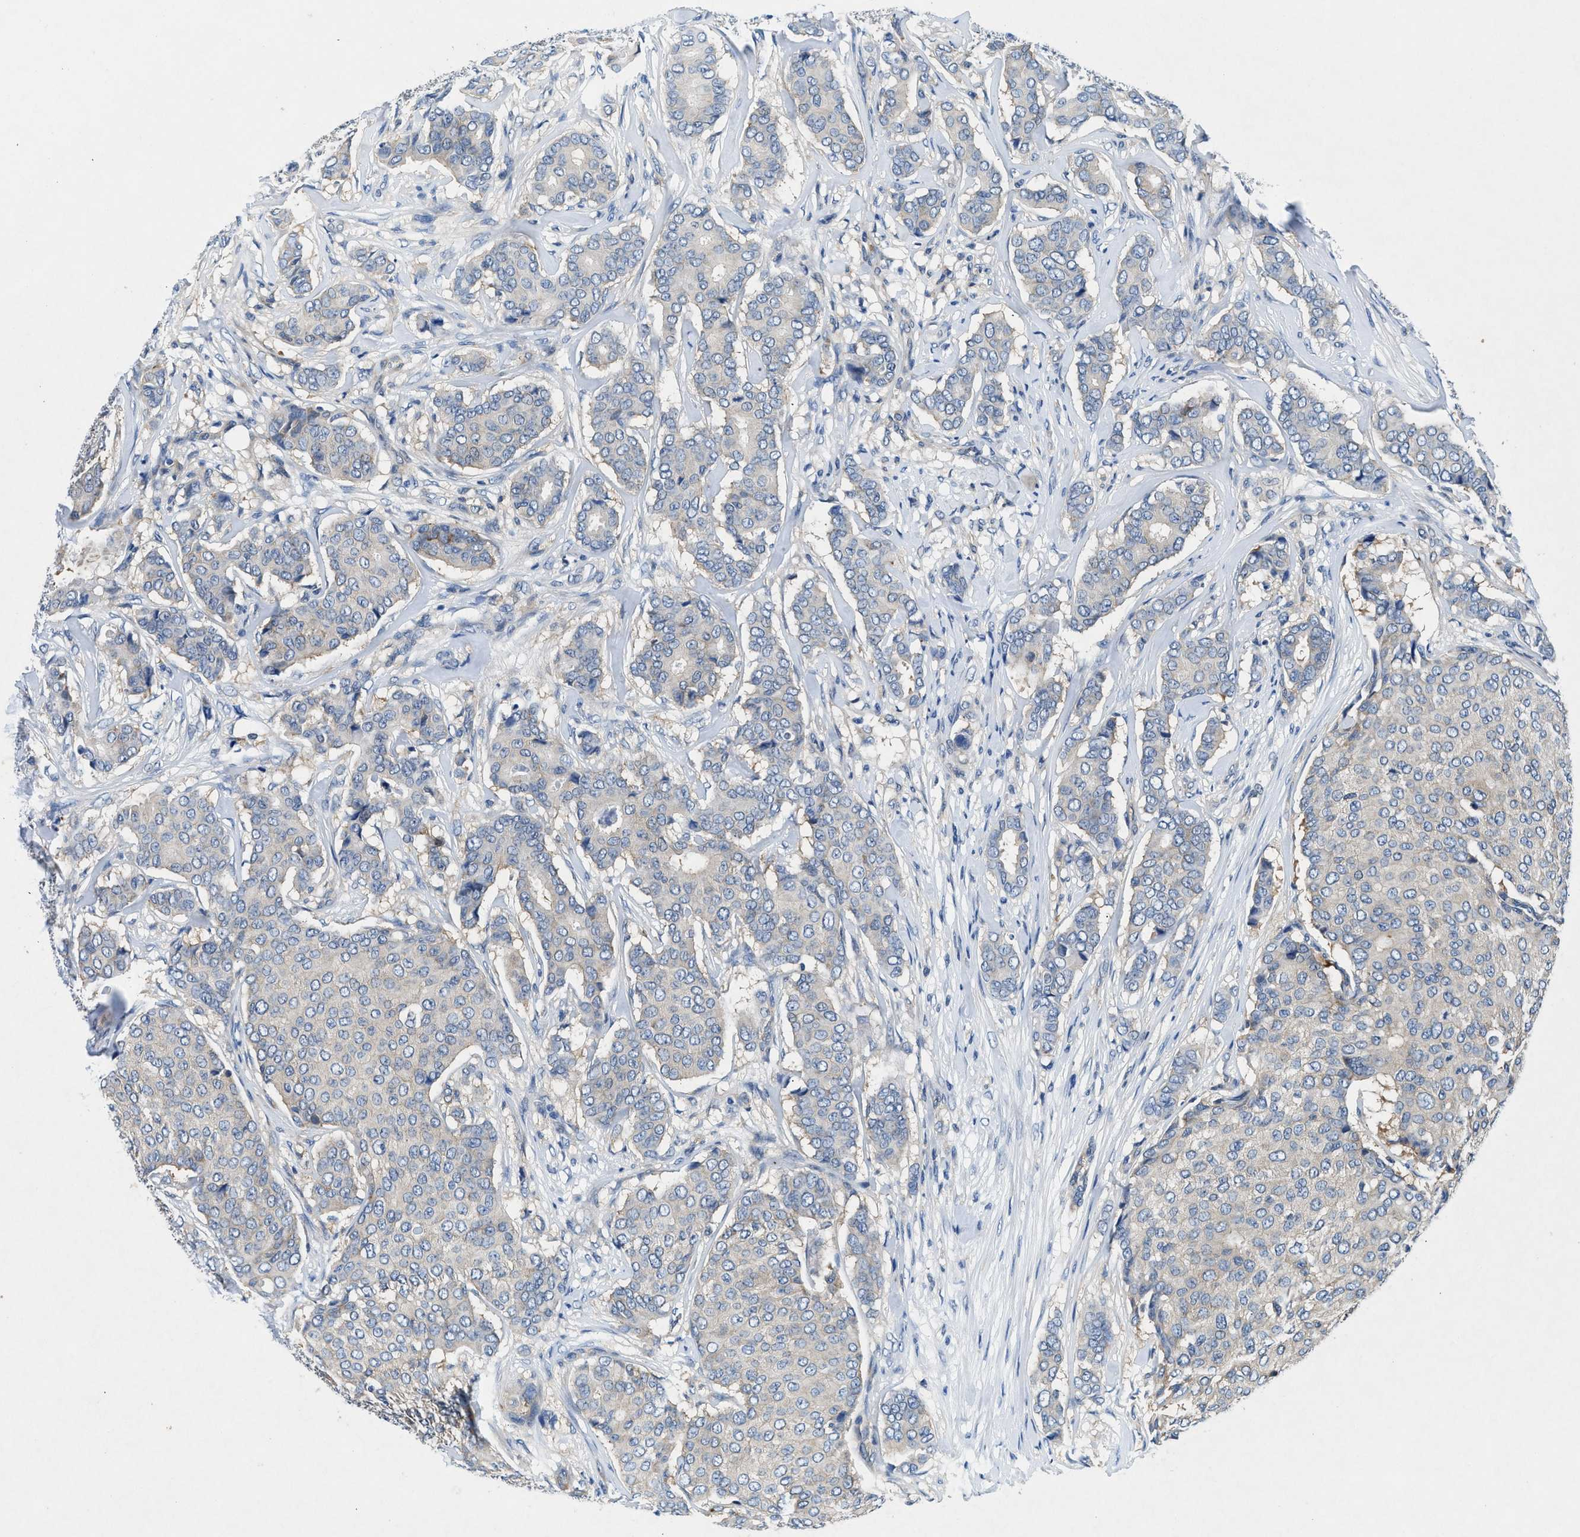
{"staining": {"intensity": "negative", "quantity": "none", "location": "none"}, "tissue": "breast cancer", "cell_type": "Tumor cells", "image_type": "cancer", "snomed": [{"axis": "morphology", "description": "Duct carcinoma"}, {"axis": "topography", "description": "Breast"}], "caption": "Immunohistochemistry of breast intraductal carcinoma displays no expression in tumor cells.", "gene": "COPS2", "patient": {"sex": "female", "age": 75}}